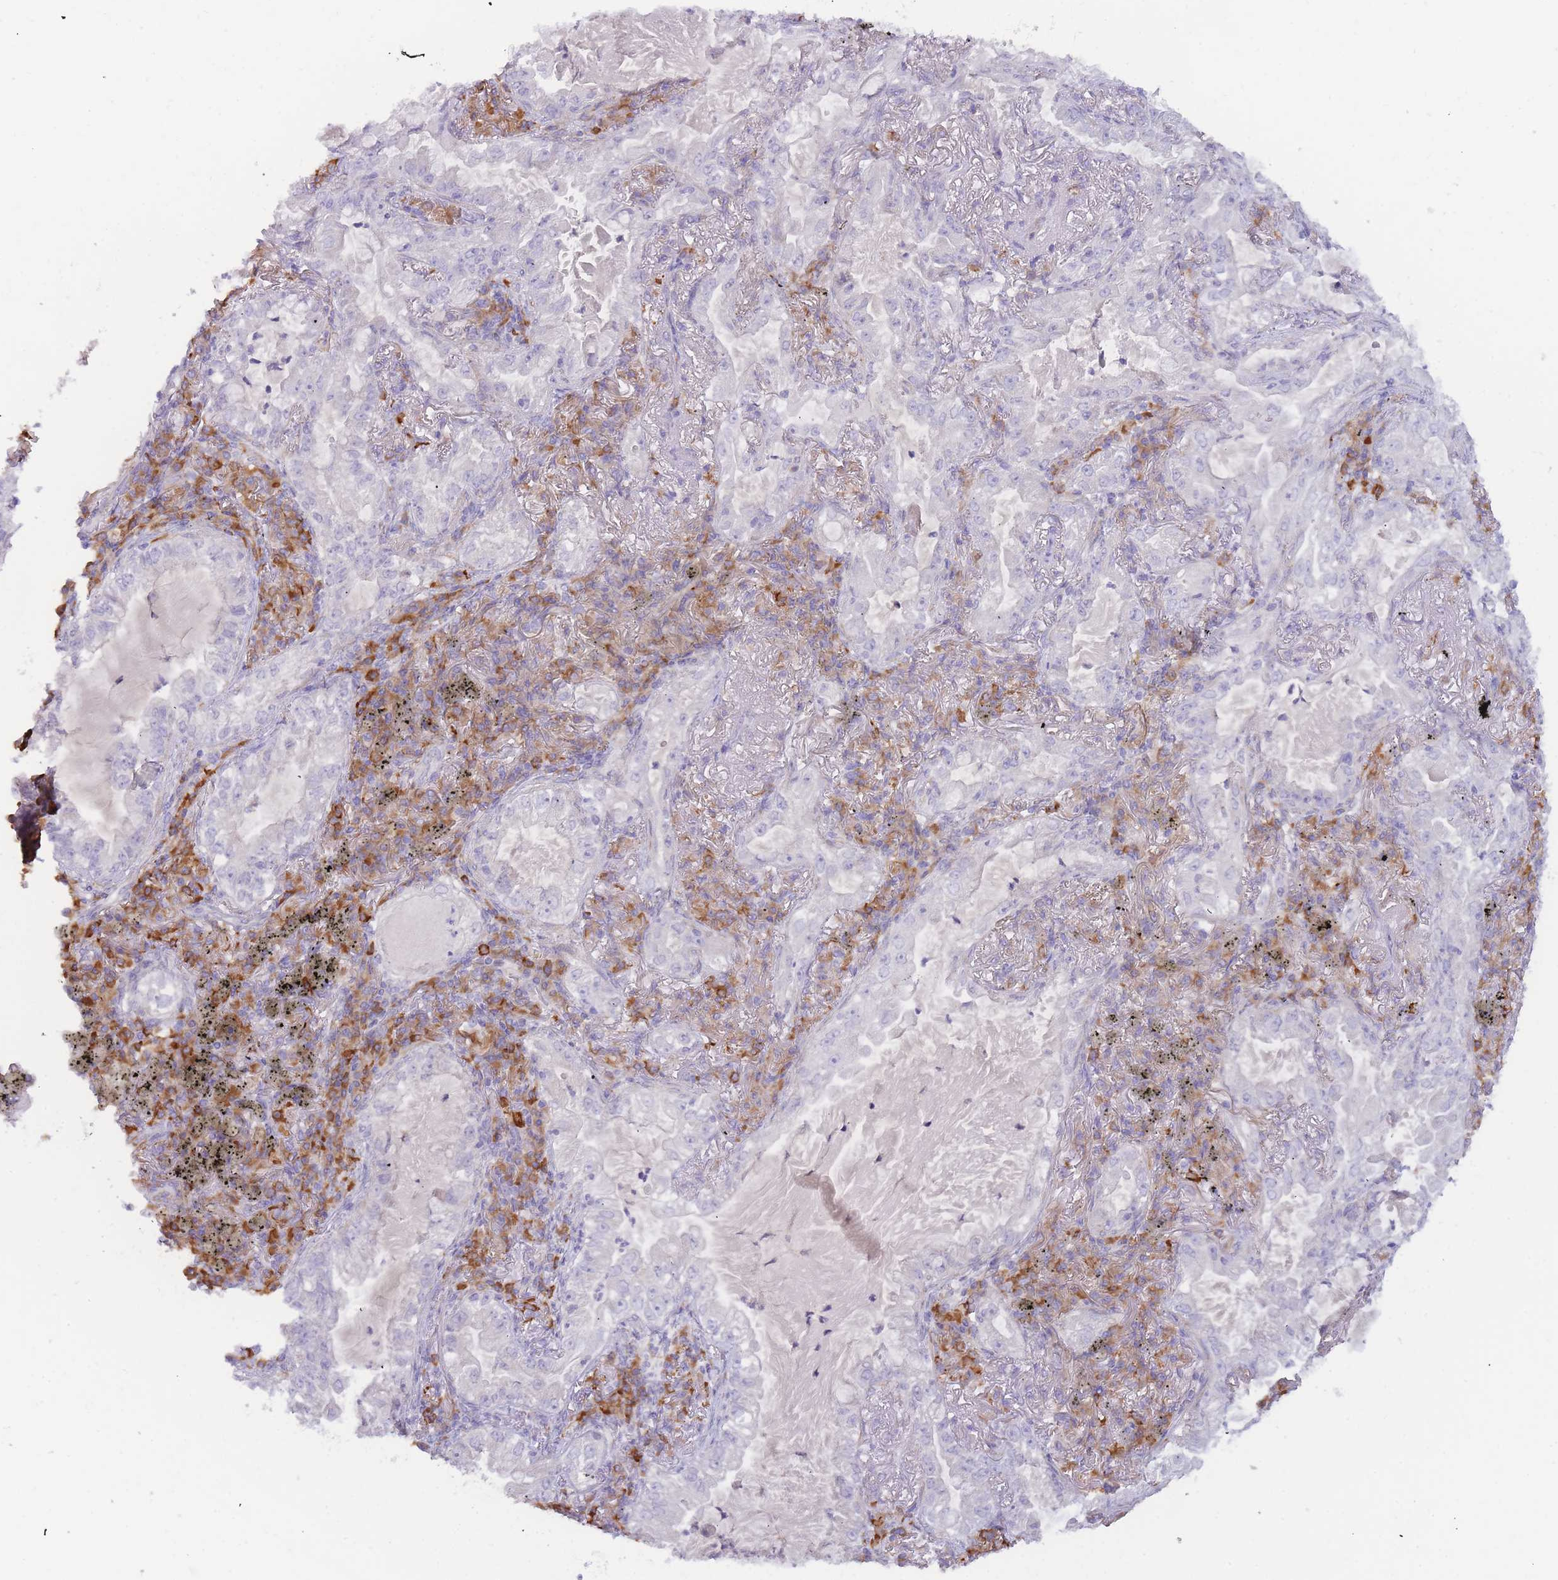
{"staining": {"intensity": "negative", "quantity": "none", "location": "none"}, "tissue": "lung cancer", "cell_type": "Tumor cells", "image_type": "cancer", "snomed": [{"axis": "morphology", "description": "Adenocarcinoma, NOS"}, {"axis": "topography", "description": "Lung"}], "caption": "IHC image of neoplastic tissue: adenocarcinoma (lung) stained with DAB shows no significant protein staining in tumor cells.", "gene": "SLC35E4", "patient": {"sex": "female", "age": 73}}